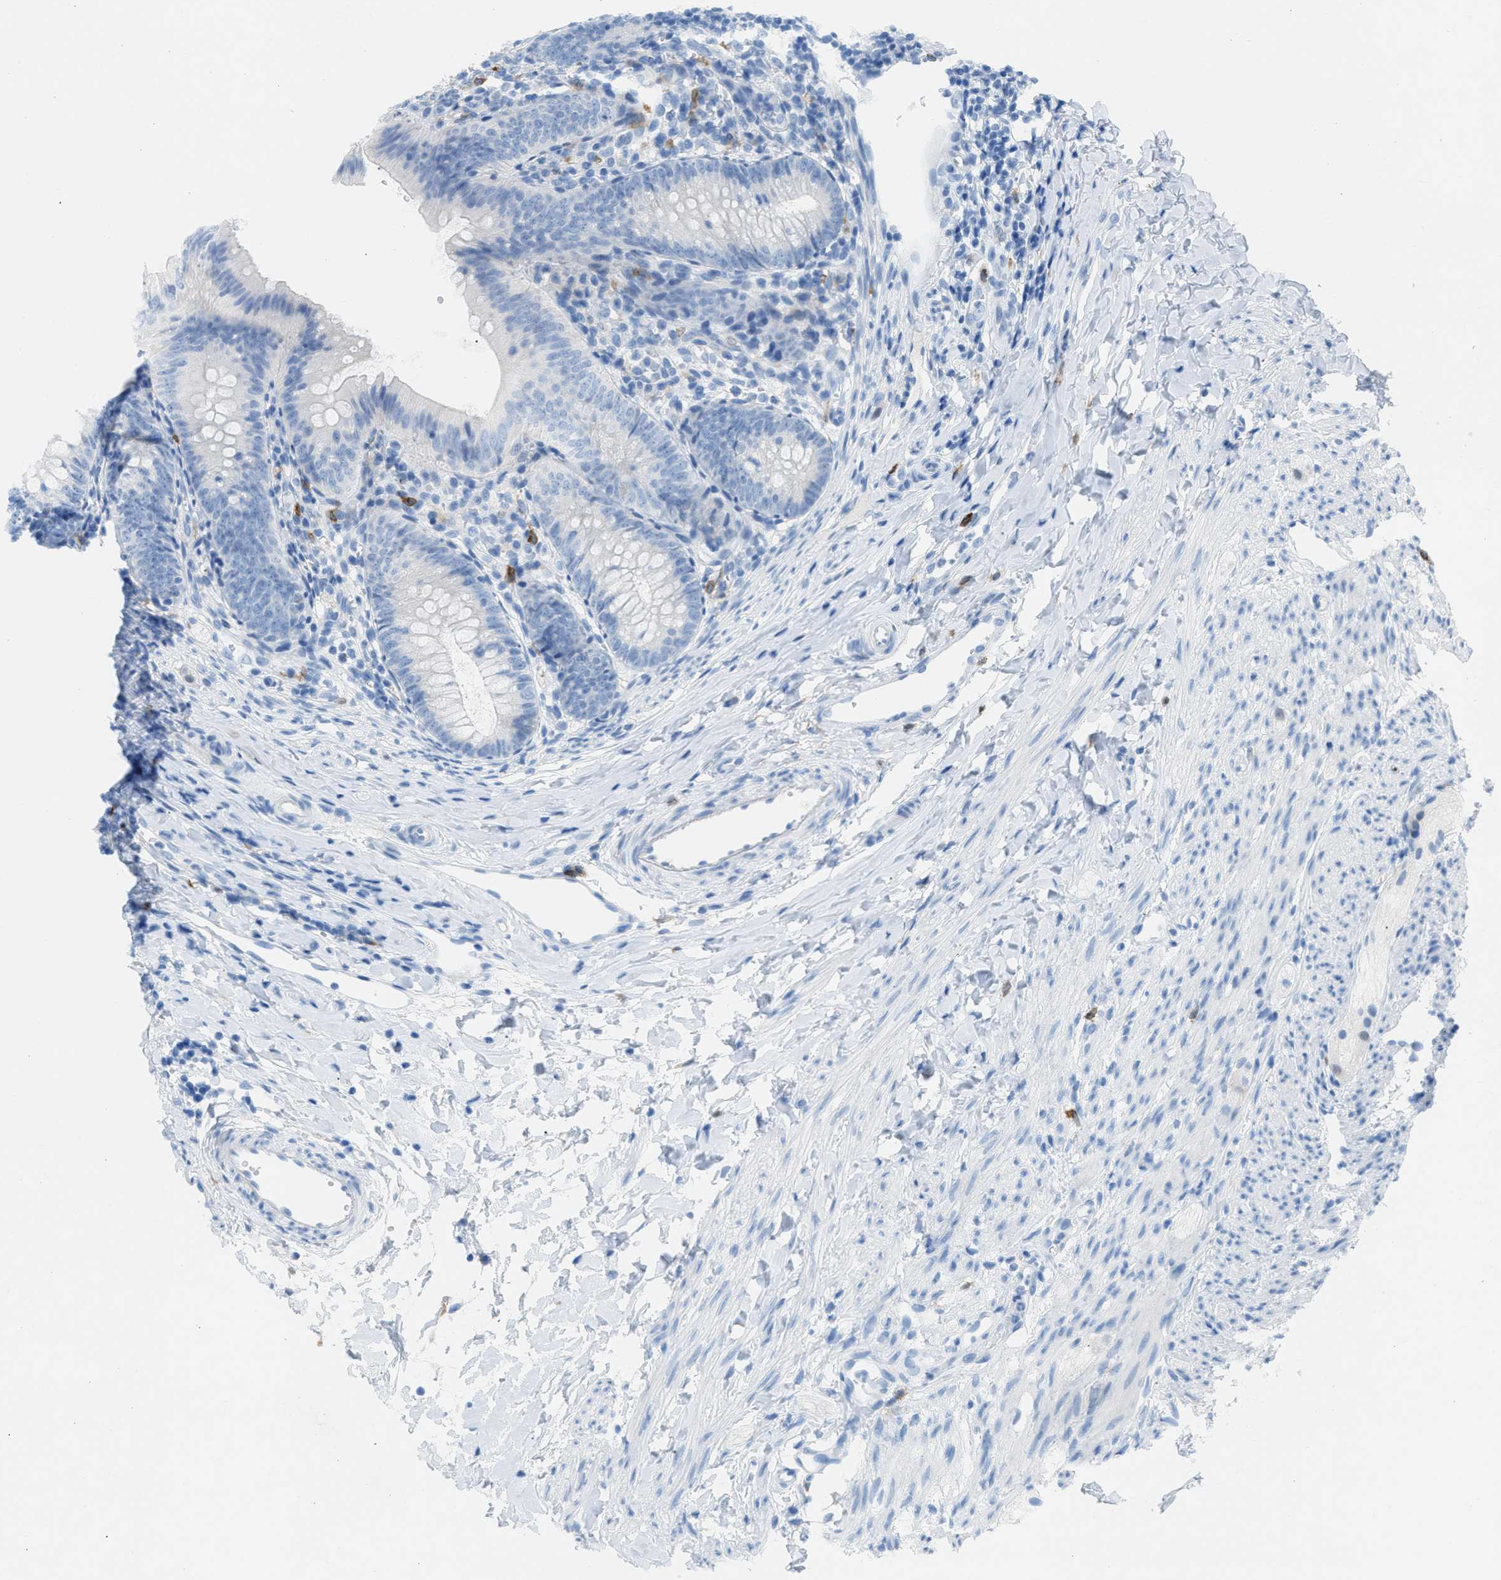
{"staining": {"intensity": "negative", "quantity": "none", "location": "none"}, "tissue": "appendix", "cell_type": "Glandular cells", "image_type": "normal", "snomed": [{"axis": "morphology", "description": "Normal tissue, NOS"}, {"axis": "topography", "description": "Appendix"}], "caption": "A micrograph of human appendix is negative for staining in glandular cells.", "gene": "CLEC10A", "patient": {"sex": "male", "age": 1}}